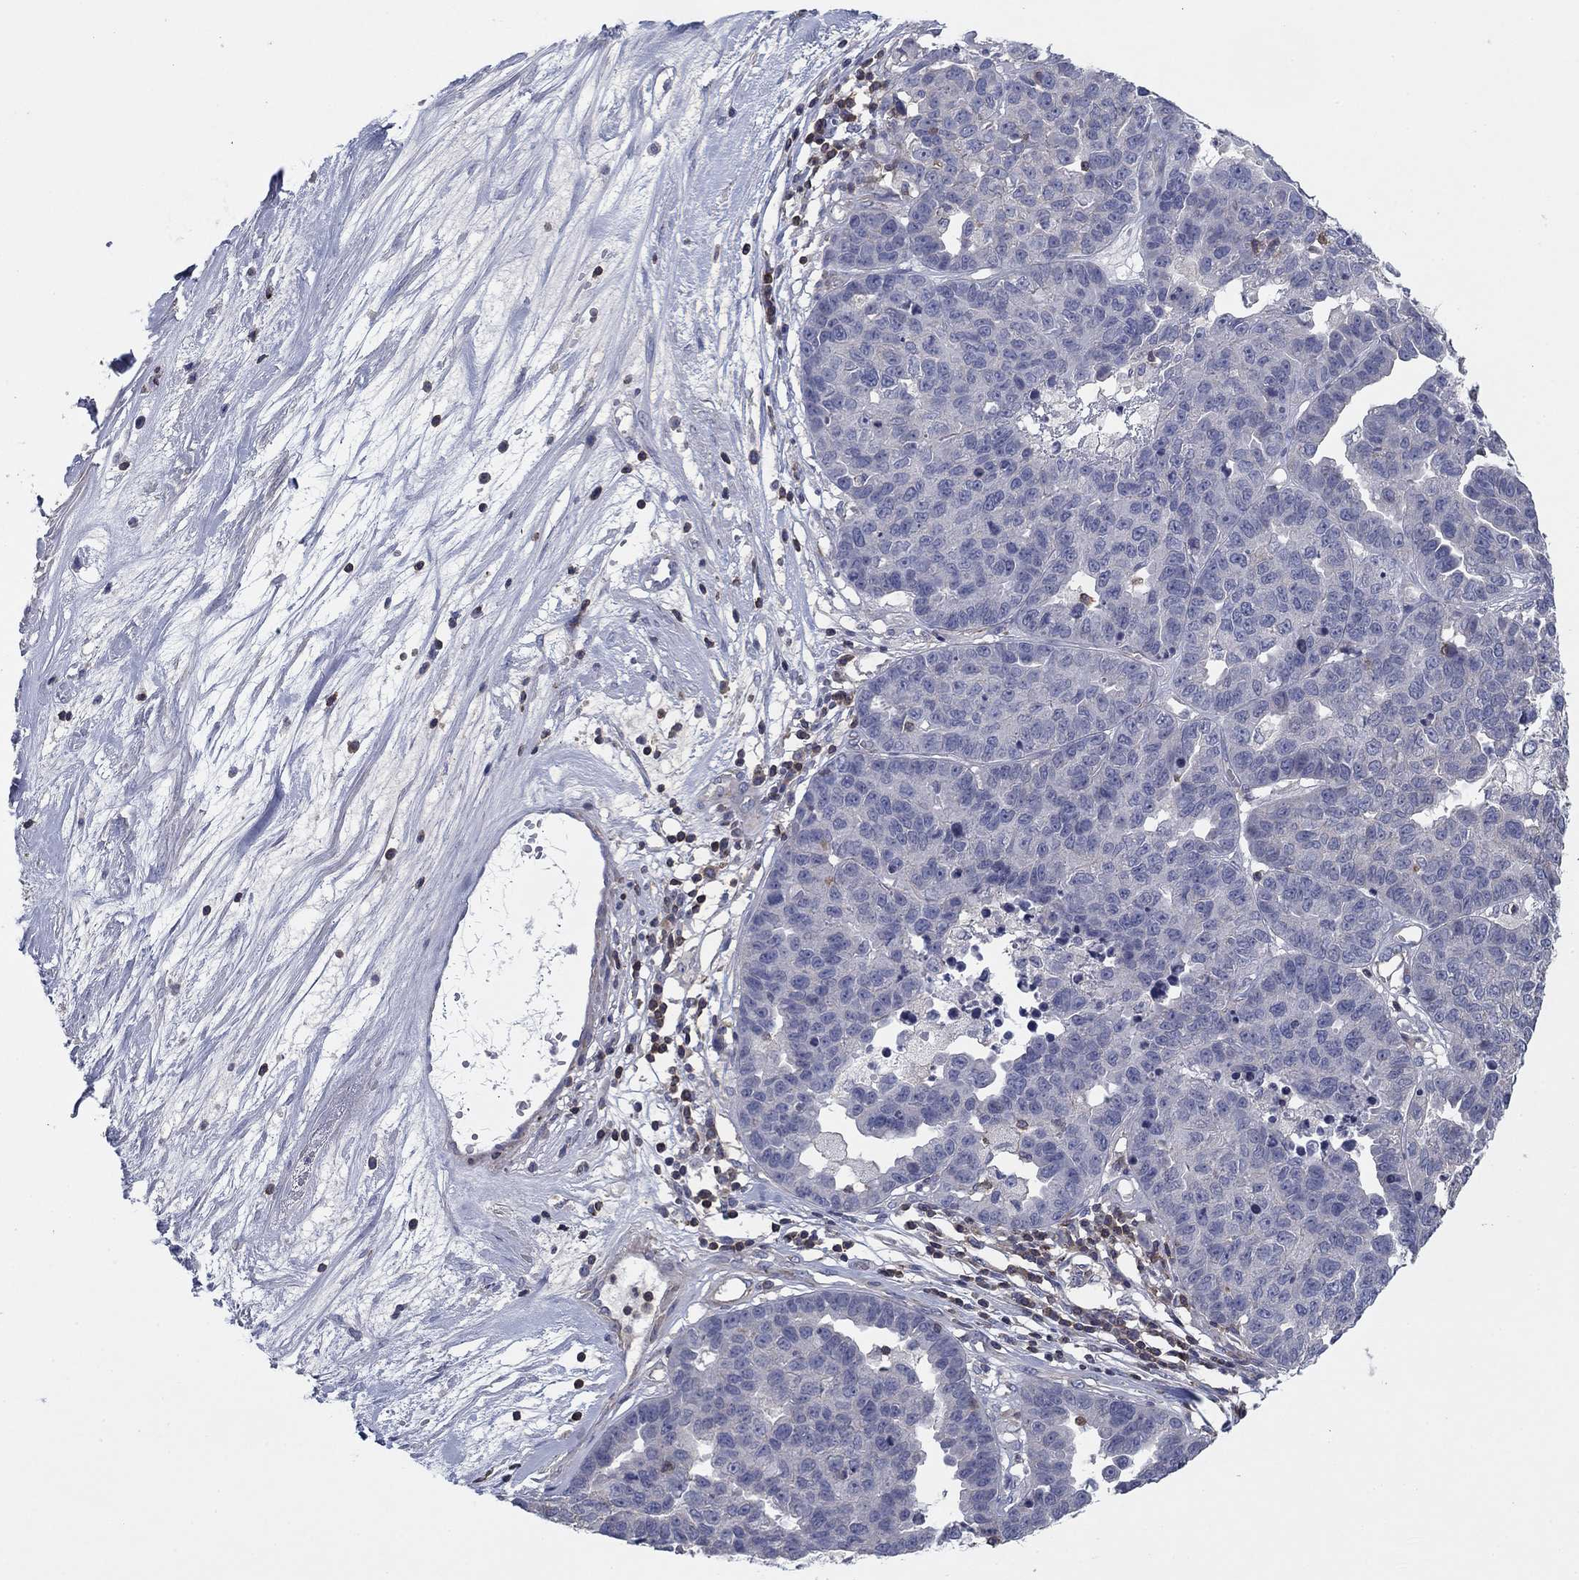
{"staining": {"intensity": "negative", "quantity": "none", "location": "none"}, "tissue": "ovarian cancer", "cell_type": "Tumor cells", "image_type": "cancer", "snomed": [{"axis": "morphology", "description": "Cystadenocarcinoma, serous, NOS"}, {"axis": "topography", "description": "Ovary"}], "caption": "IHC photomicrograph of ovarian serous cystadenocarcinoma stained for a protein (brown), which reveals no staining in tumor cells.", "gene": "PSD4", "patient": {"sex": "female", "age": 87}}